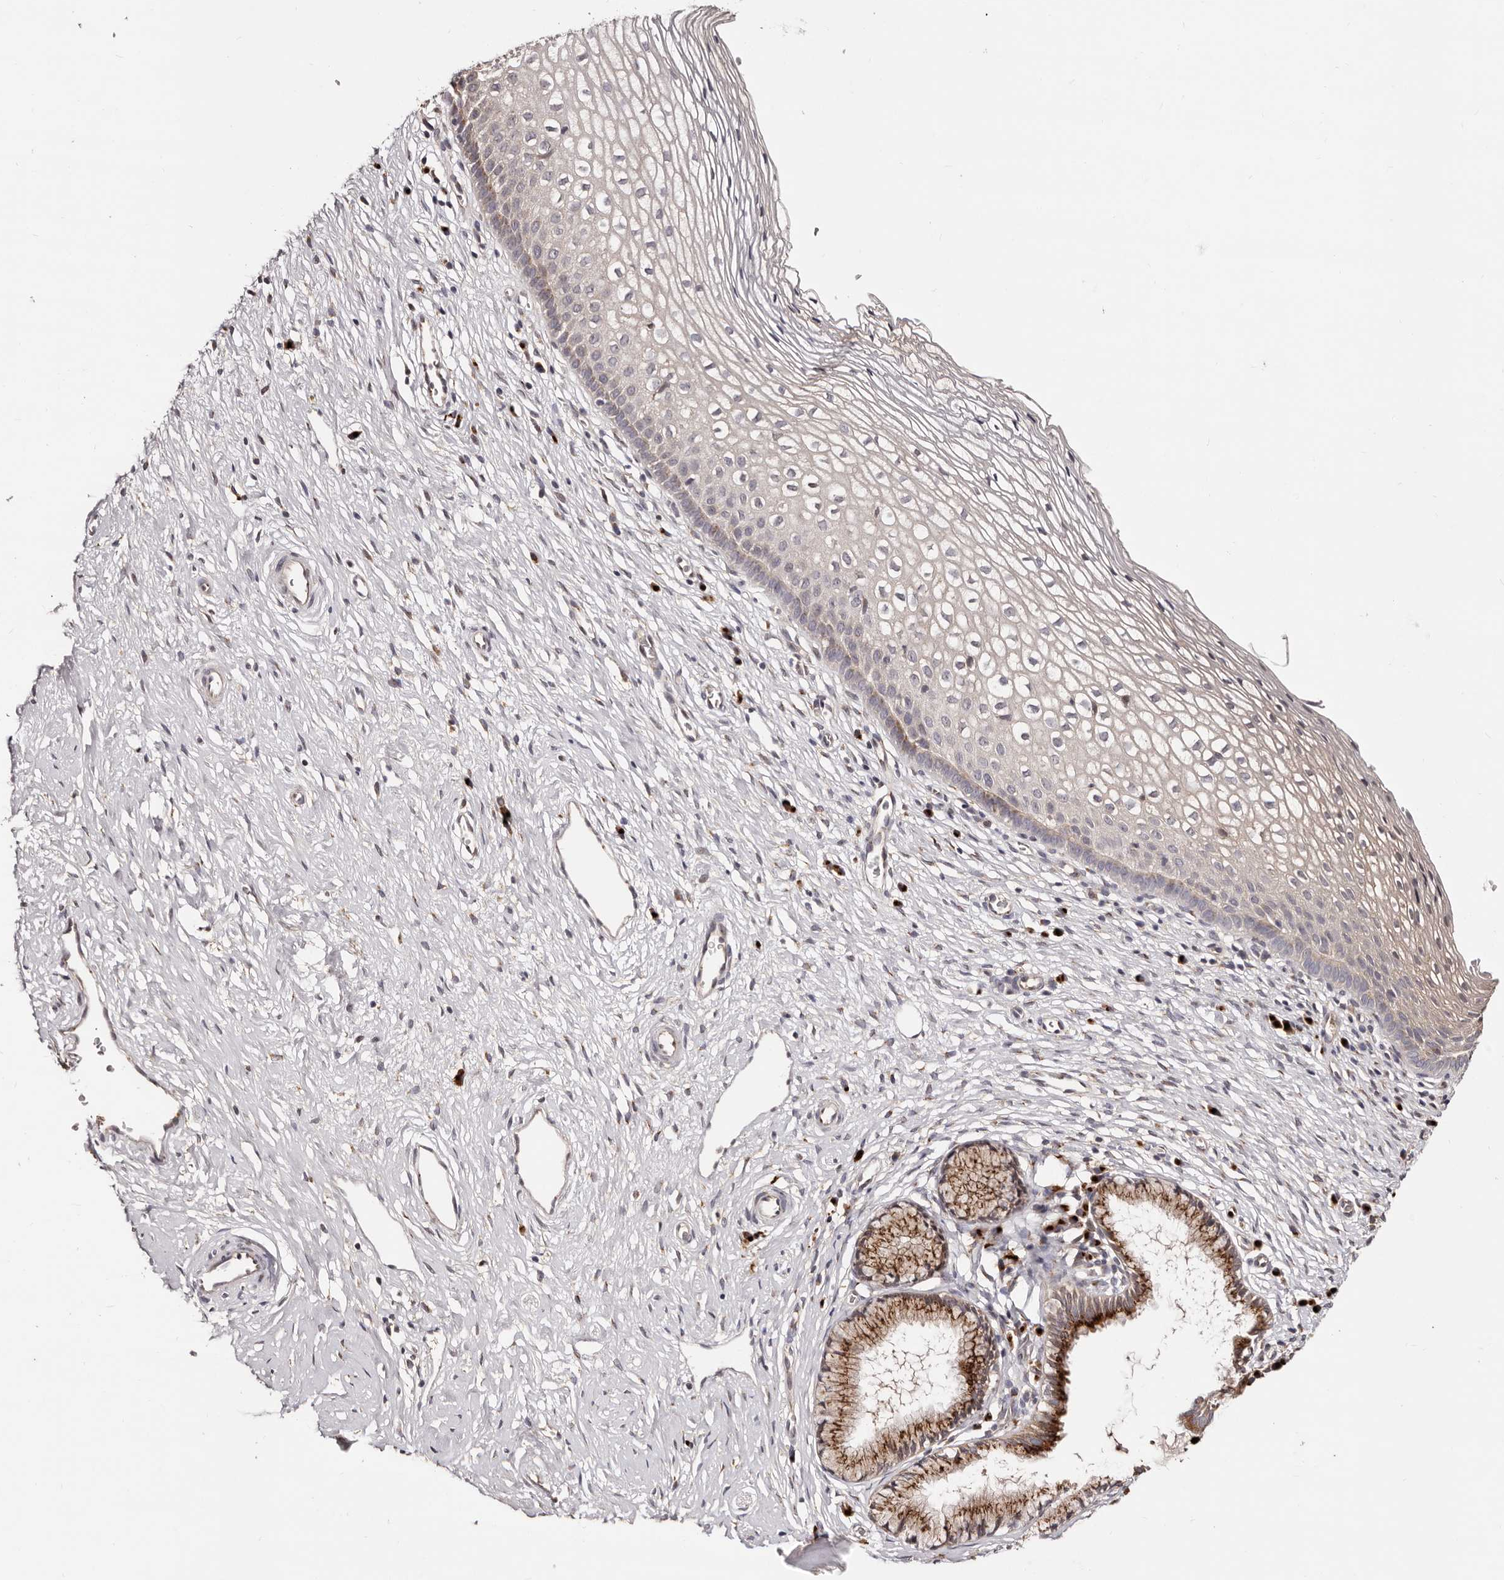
{"staining": {"intensity": "moderate", "quantity": ">75%", "location": "cytoplasmic/membranous"}, "tissue": "cervix", "cell_type": "Glandular cells", "image_type": "normal", "snomed": [{"axis": "morphology", "description": "Normal tissue, NOS"}, {"axis": "topography", "description": "Cervix"}], "caption": "Moderate cytoplasmic/membranous protein positivity is present in about >75% of glandular cells in cervix. Using DAB (brown) and hematoxylin (blue) stains, captured at high magnification using brightfield microscopy.", "gene": "DACT2", "patient": {"sex": "female", "age": 27}}